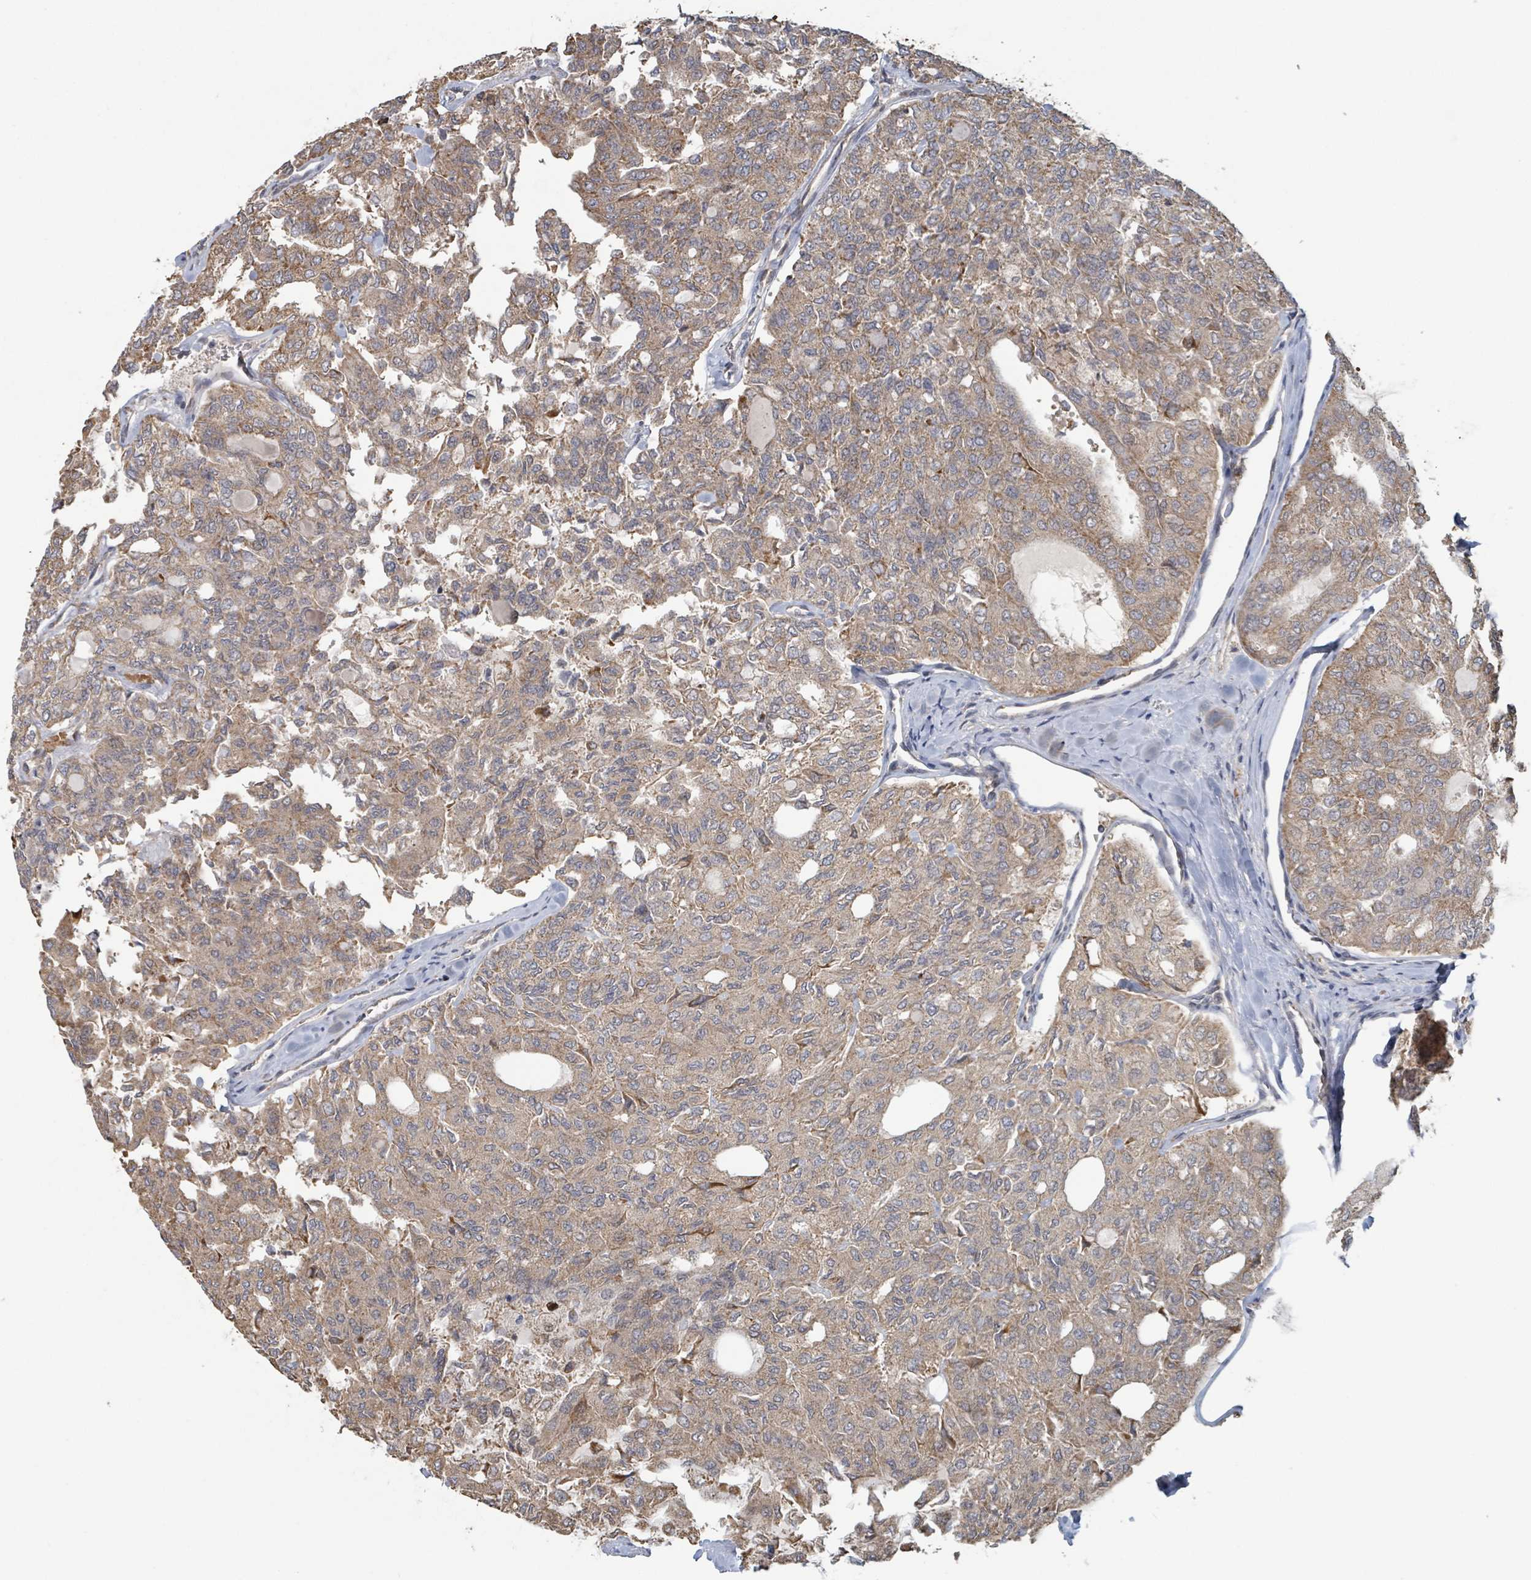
{"staining": {"intensity": "moderate", "quantity": ">75%", "location": "cytoplasmic/membranous"}, "tissue": "thyroid cancer", "cell_type": "Tumor cells", "image_type": "cancer", "snomed": [{"axis": "morphology", "description": "Follicular adenoma carcinoma, NOS"}, {"axis": "topography", "description": "Thyroid gland"}], "caption": "A medium amount of moderate cytoplasmic/membranous expression is appreciated in approximately >75% of tumor cells in thyroid cancer tissue.", "gene": "HIVEP1", "patient": {"sex": "male", "age": 75}}